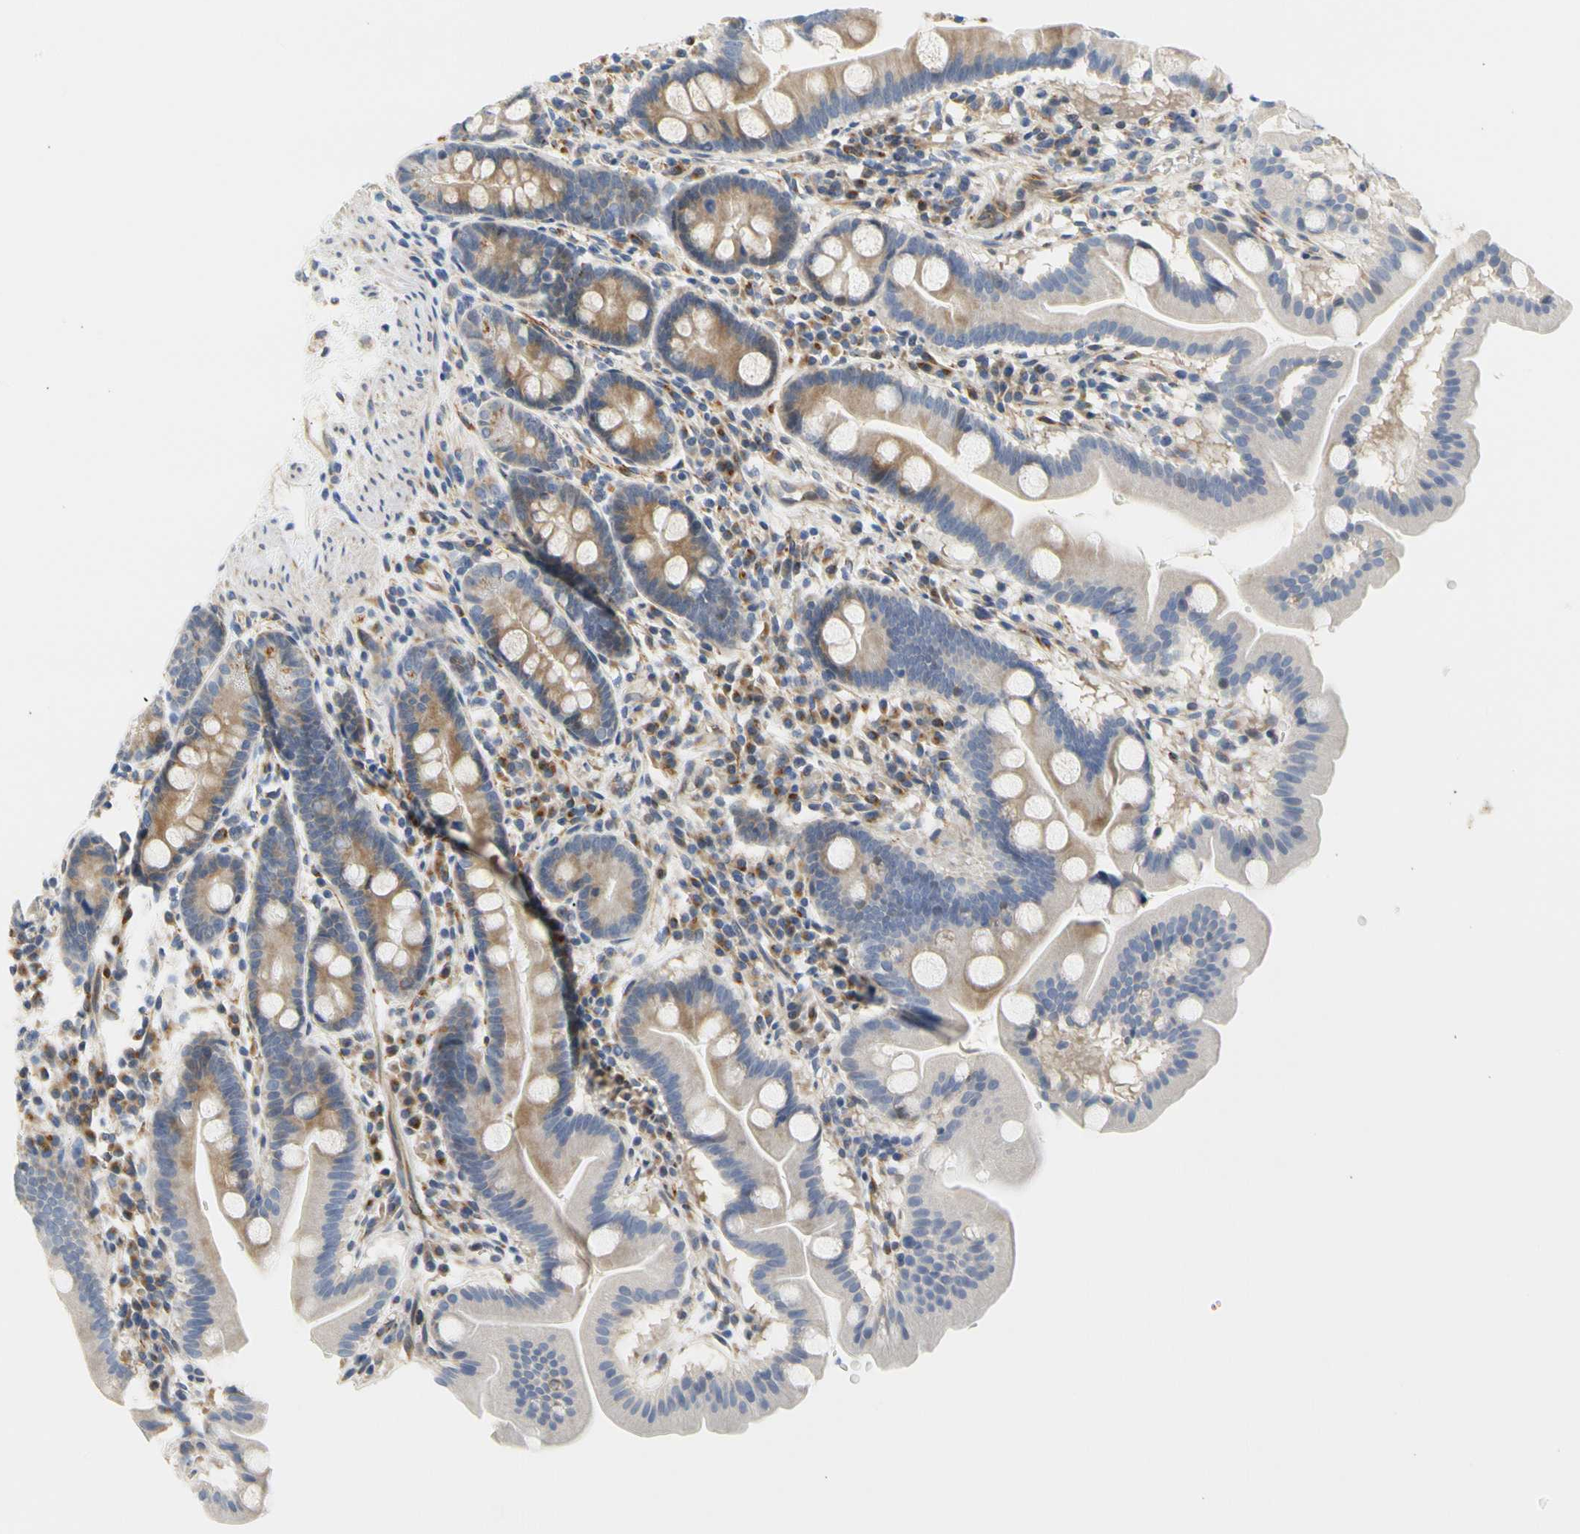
{"staining": {"intensity": "moderate", "quantity": ">75%", "location": "cytoplasmic/membranous"}, "tissue": "duodenum", "cell_type": "Glandular cells", "image_type": "normal", "snomed": [{"axis": "morphology", "description": "Normal tissue, NOS"}, {"axis": "topography", "description": "Duodenum"}], "caption": "Immunohistochemical staining of unremarkable human duodenum demonstrates moderate cytoplasmic/membranous protein positivity in about >75% of glandular cells. (brown staining indicates protein expression, while blue staining denotes nuclei).", "gene": "ZNF236", "patient": {"sex": "male", "age": 50}}